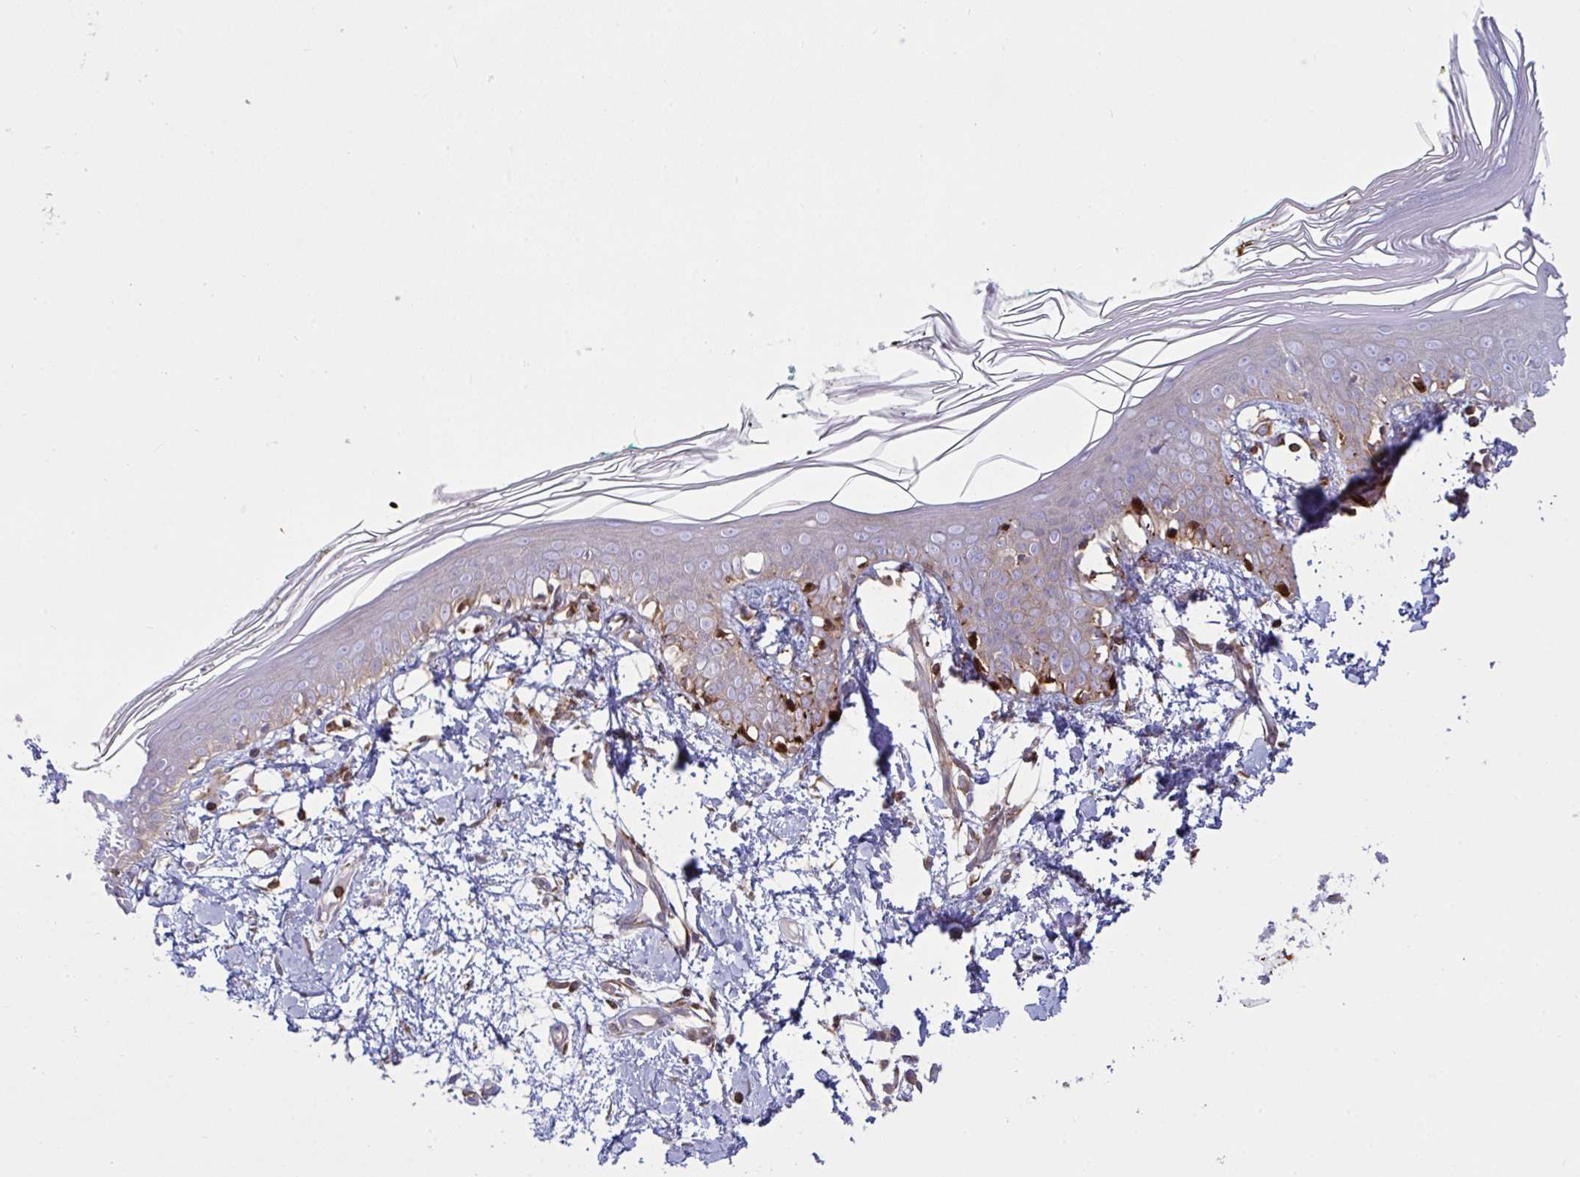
{"staining": {"intensity": "negative", "quantity": "none", "location": "none"}, "tissue": "skin", "cell_type": "Fibroblasts", "image_type": "normal", "snomed": [{"axis": "morphology", "description": "Normal tissue, NOS"}, {"axis": "topography", "description": "Skin"}], "caption": "This is an immunohistochemistry (IHC) image of unremarkable human skin. There is no expression in fibroblasts.", "gene": "TSC22D3", "patient": {"sex": "female", "age": 34}}